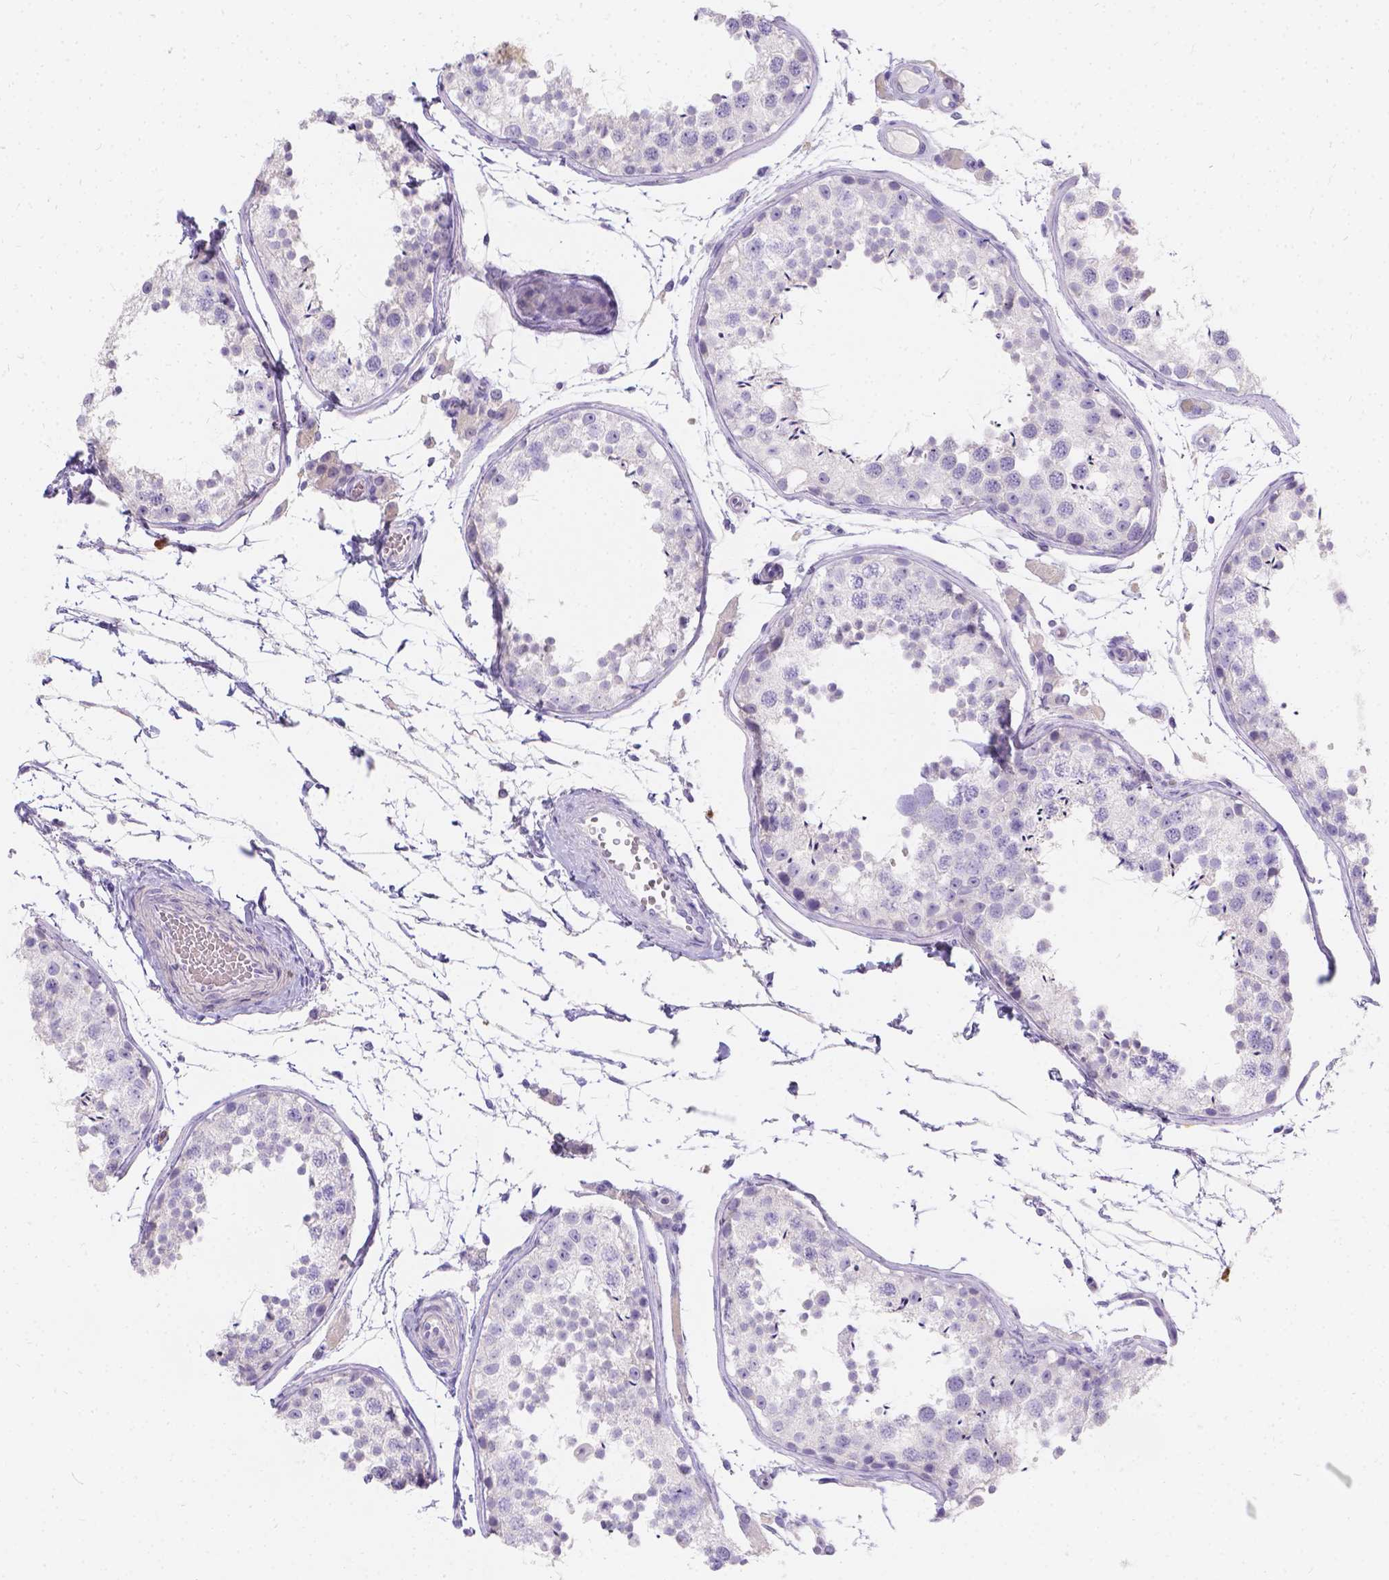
{"staining": {"intensity": "negative", "quantity": "none", "location": "none"}, "tissue": "testis", "cell_type": "Cells in seminiferous ducts", "image_type": "normal", "snomed": [{"axis": "morphology", "description": "Normal tissue, NOS"}, {"axis": "topography", "description": "Testis"}], "caption": "Immunohistochemical staining of unremarkable testis demonstrates no significant positivity in cells in seminiferous ducts.", "gene": "GNRHR", "patient": {"sex": "male", "age": 29}}